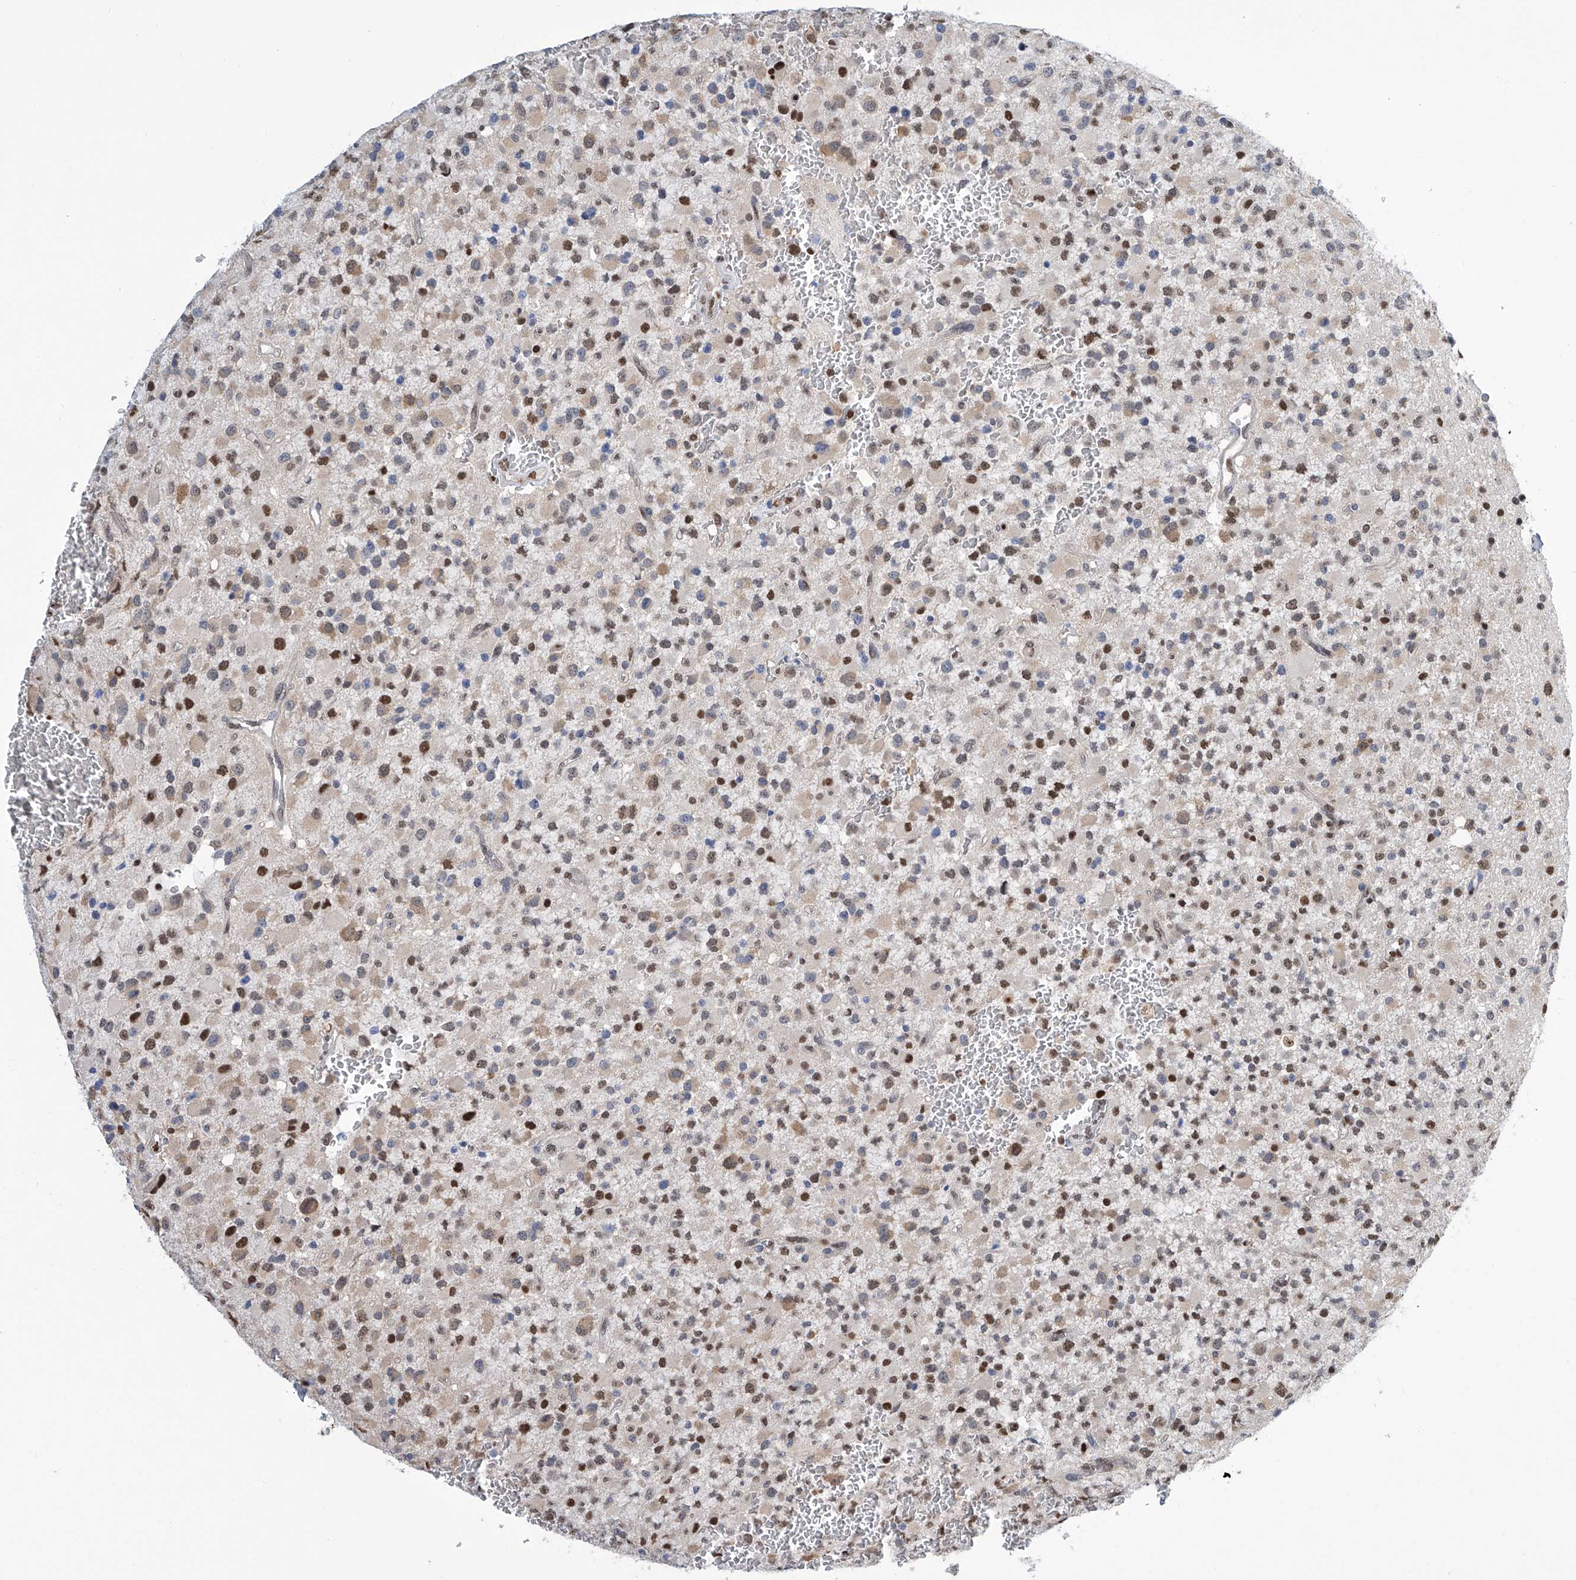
{"staining": {"intensity": "moderate", "quantity": "25%-75%", "location": "nuclear"}, "tissue": "glioma", "cell_type": "Tumor cells", "image_type": "cancer", "snomed": [{"axis": "morphology", "description": "Glioma, malignant, High grade"}, {"axis": "topography", "description": "Brain"}], "caption": "There is medium levels of moderate nuclear positivity in tumor cells of malignant high-grade glioma, as demonstrated by immunohistochemical staining (brown color).", "gene": "SREBF2", "patient": {"sex": "male", "age": 34}}